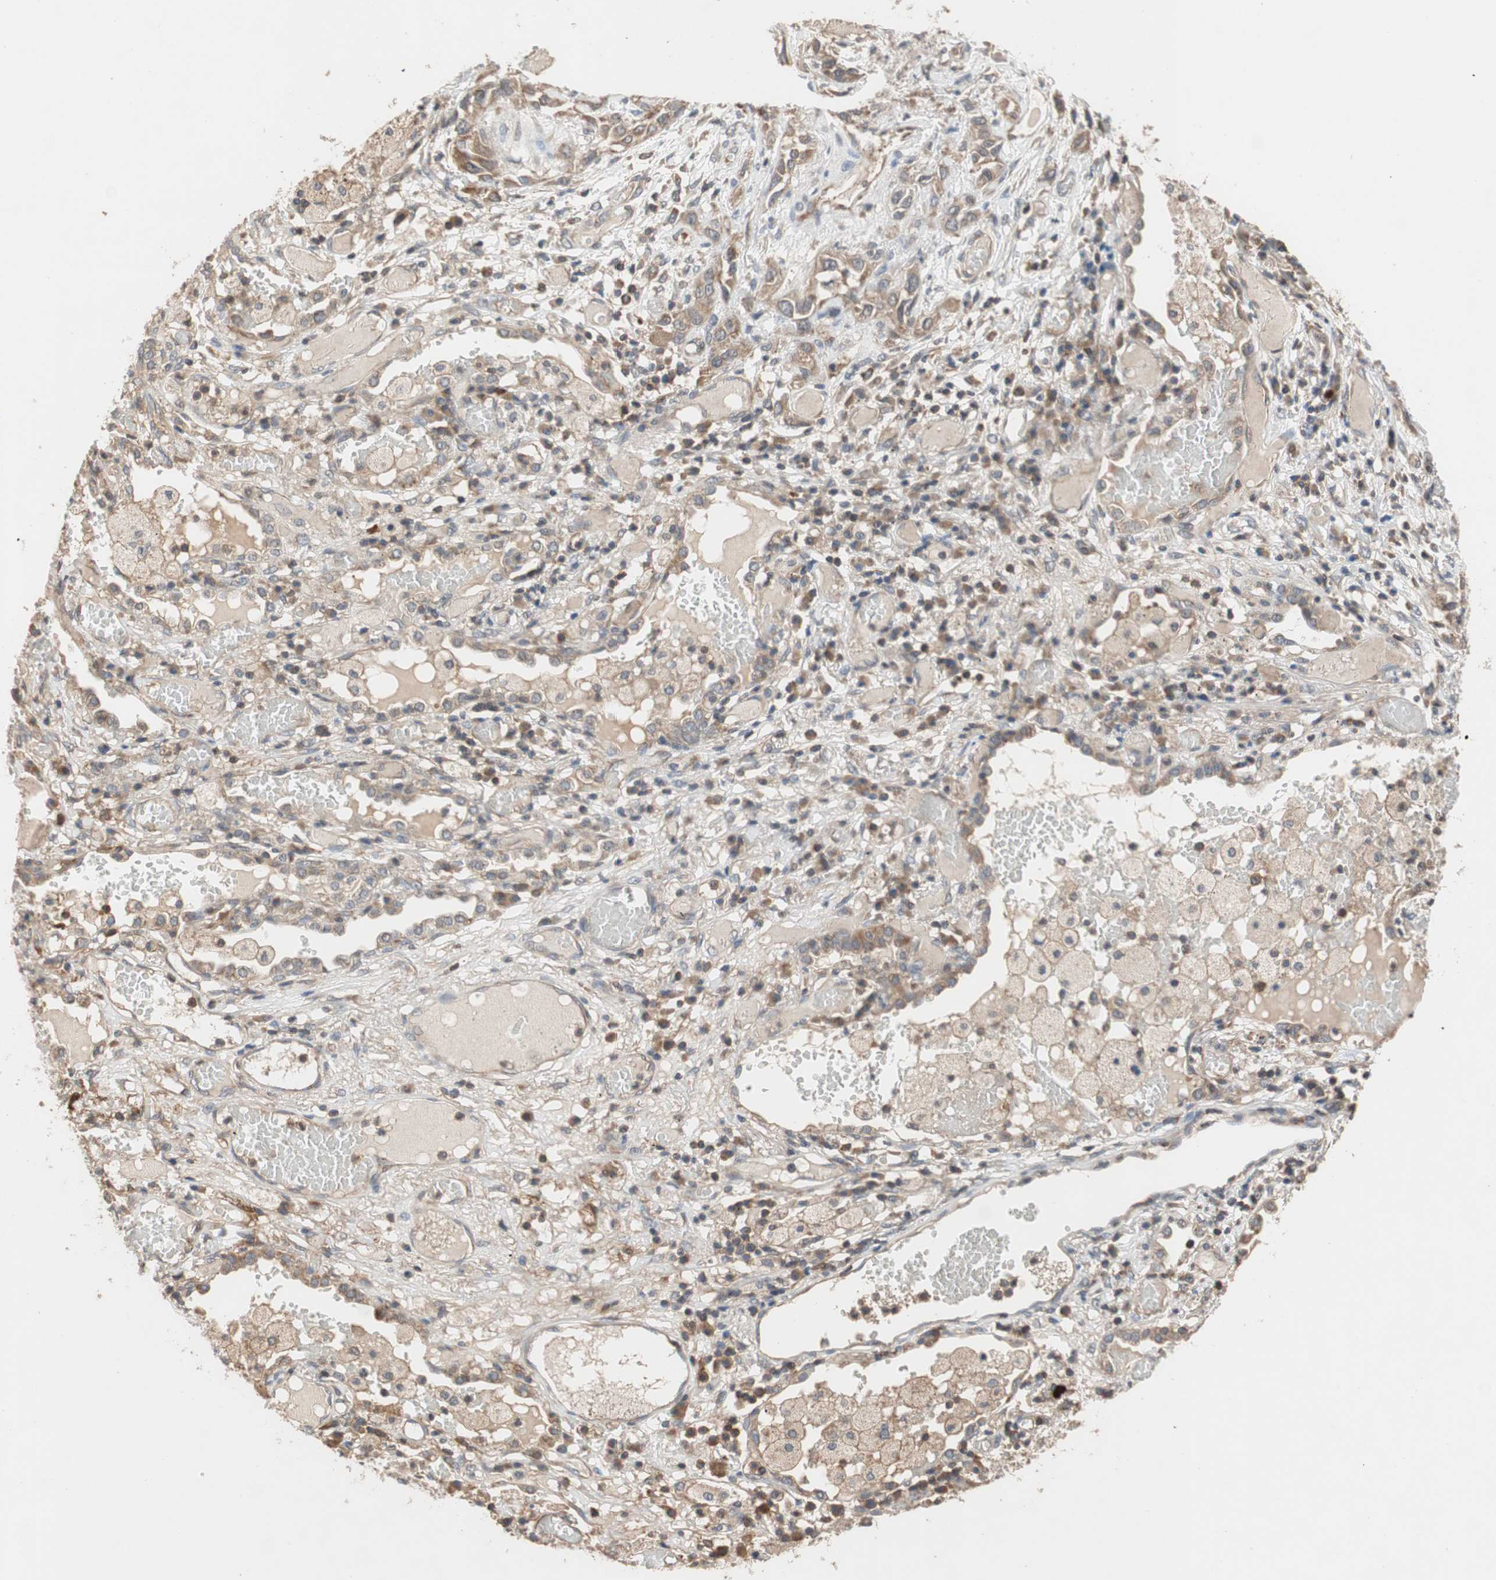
{"staining": {"intensity": "weak", "quantity": ">75%", "location": "cytoplasmic/membranous"}, "tissue": "lung cancer", "cell_type": "Tumor cells", "image_type": "cancer", "snomed": [{"axis": "morphology", "description": "Squamous cell carcinoma, NOS"}, {"axis": "topography", "description": "Lung"}], "caption": "IHC (DAB) staining of human lung cancer (squamous cell carcinoma) reveals weak cytoplasmic/membranous protein expression in approximately >75% of tumor cells.", "gene": "MAP4K2", "patient": {"sex": "male", "age": 71}}